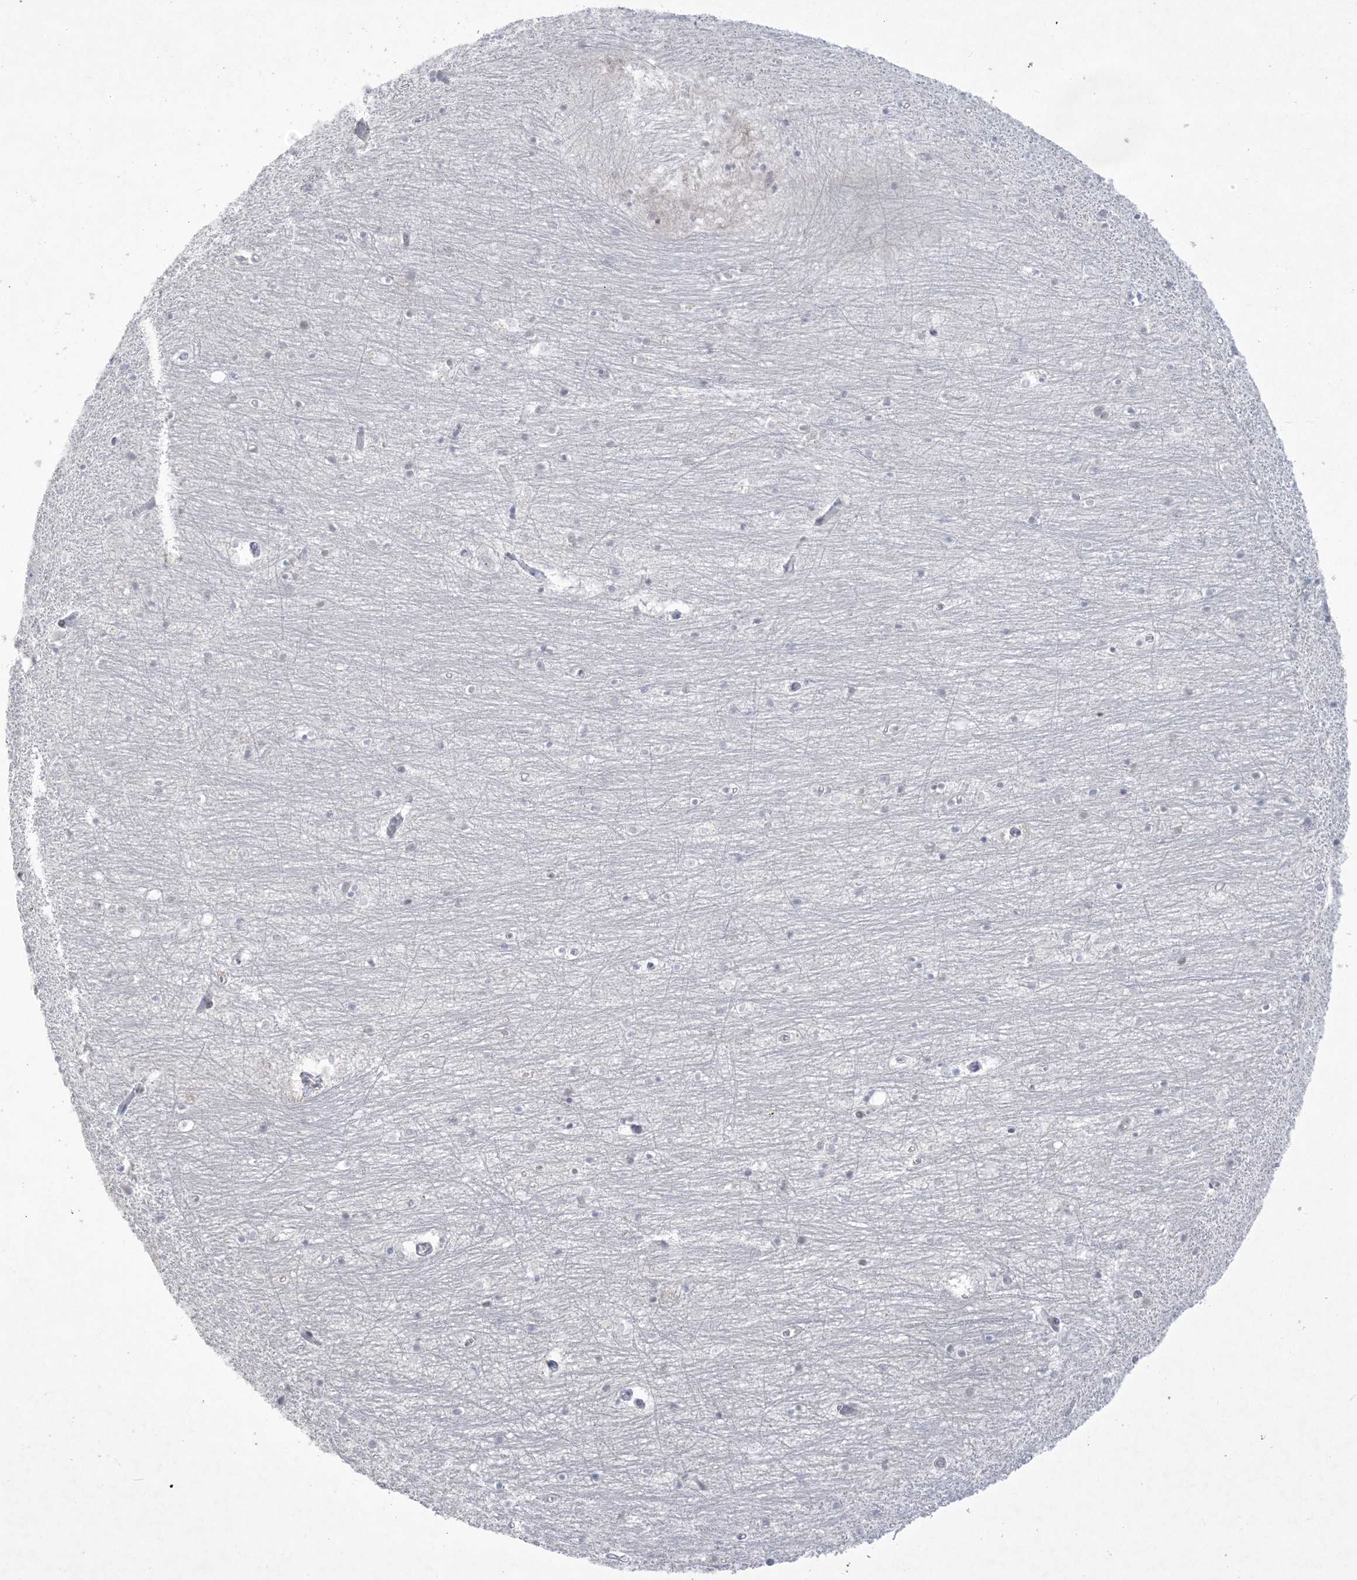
{"staining": {"intensity": "negative", "quantity": "none", "location": "none"}, "tissue": "hippocampus", "cell_type": "Glial cells", "image_type": "normal", "snomed": [{"axis": "morphology", "description": "Normal tissue, NOS"}, {"axis": "topography", "description": "Hippocampus"}], "caption": "This is an immunohistochemistry micrograph of normal hippocampus. There is no positivity in glial cells.", "gene": "HOMEZ", "patient": {"sex": "female", "age": 64}}